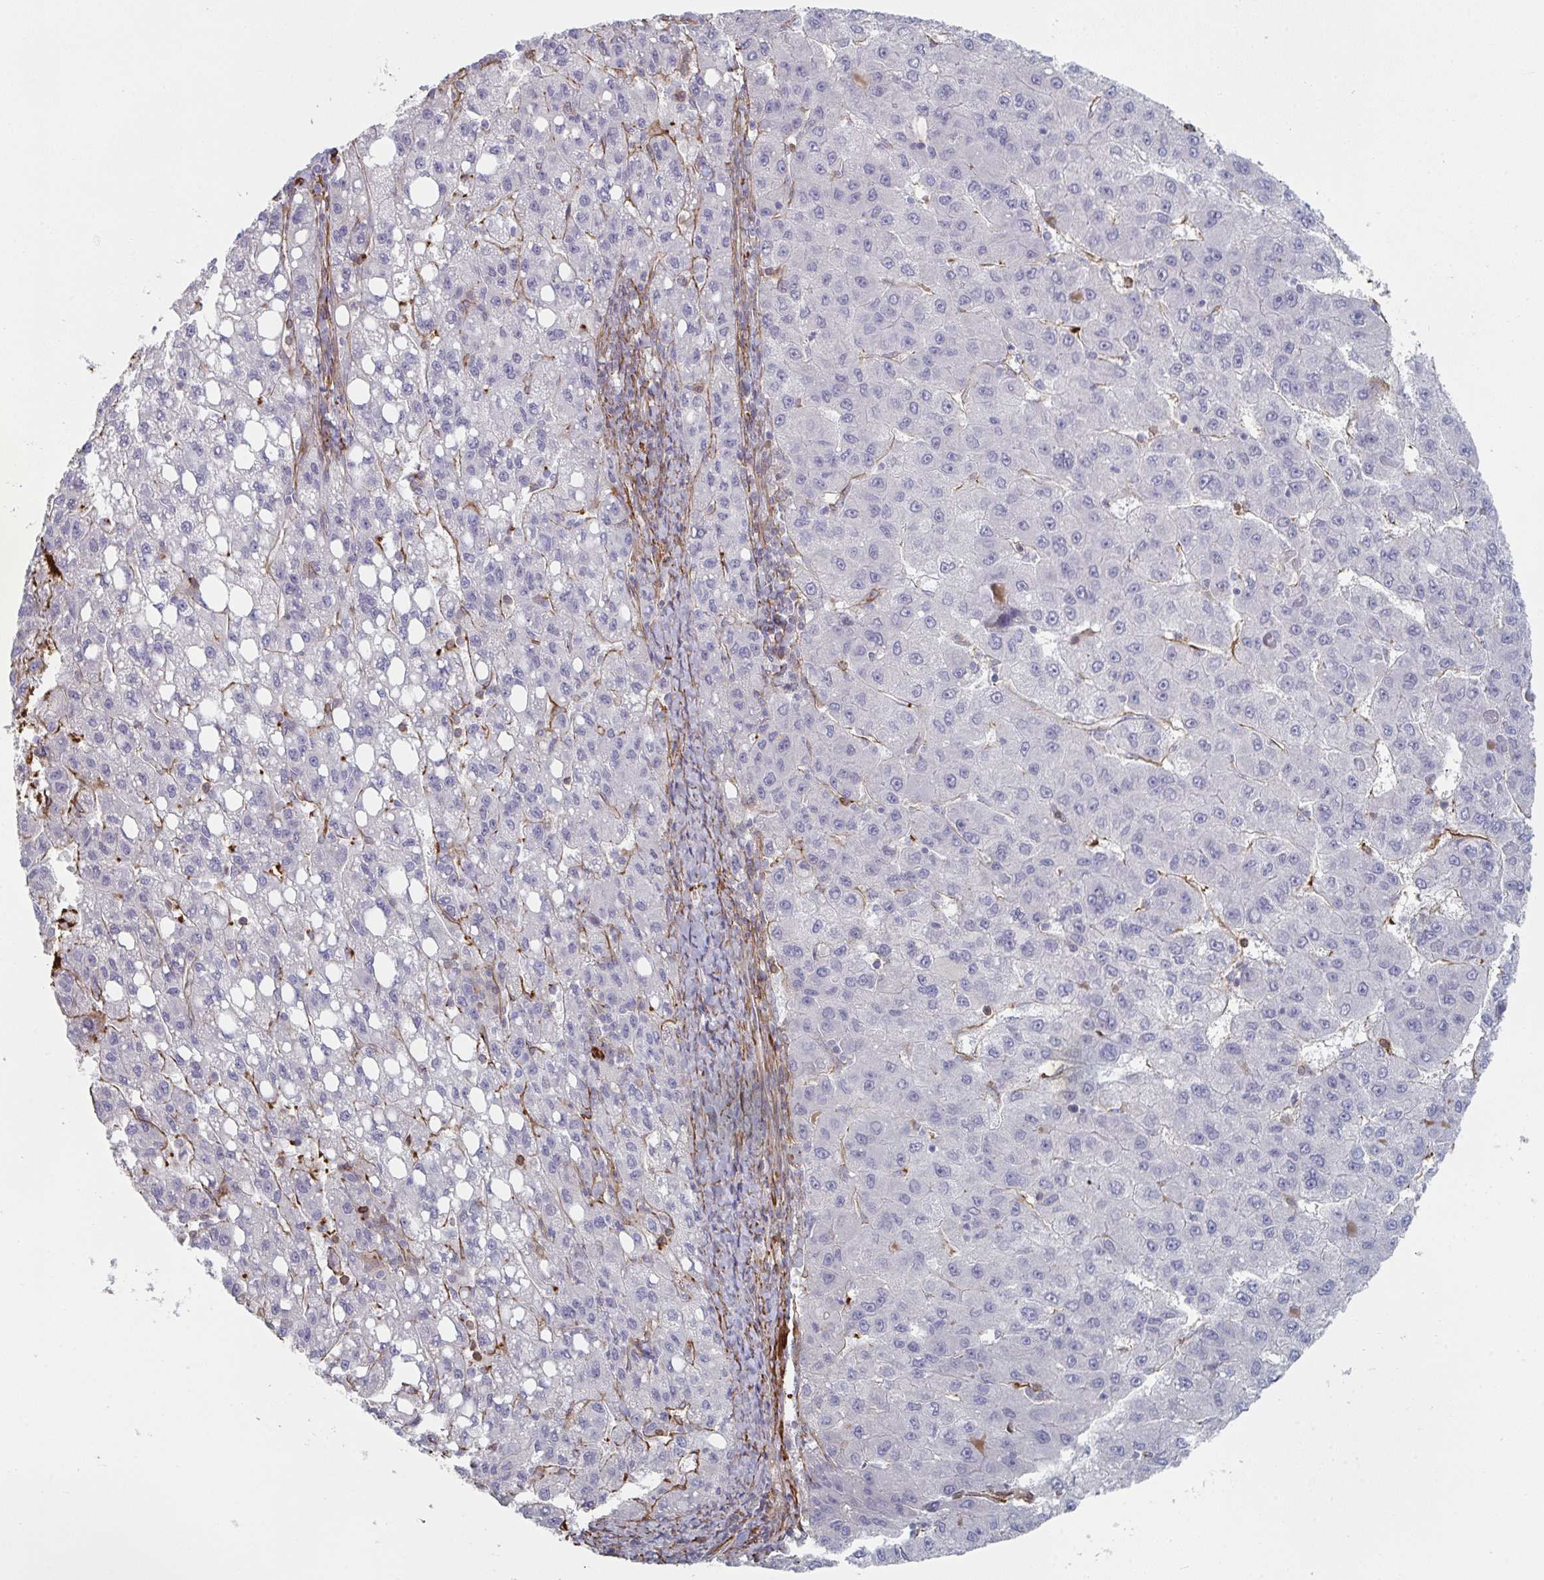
{"staining": {"intensity": "negative", "quantity": "none", "location": "none"}, "tissue": "liver cancer", "cell_type": "Tumor cells", "image_type": "cancer", "snomed": [{"axis": "morphology", "description": "Carcinoma, Hepatocellular, NOS"}, {"axis": "topography", "description": "Liver"}], "caption": "Immunohistochemical staining of human liver hepatocellular carcinoma demonstrates no significant staining in tumor cells.", "gene": "NEURL4", "patient": {"sex": "female", "age": 82}}